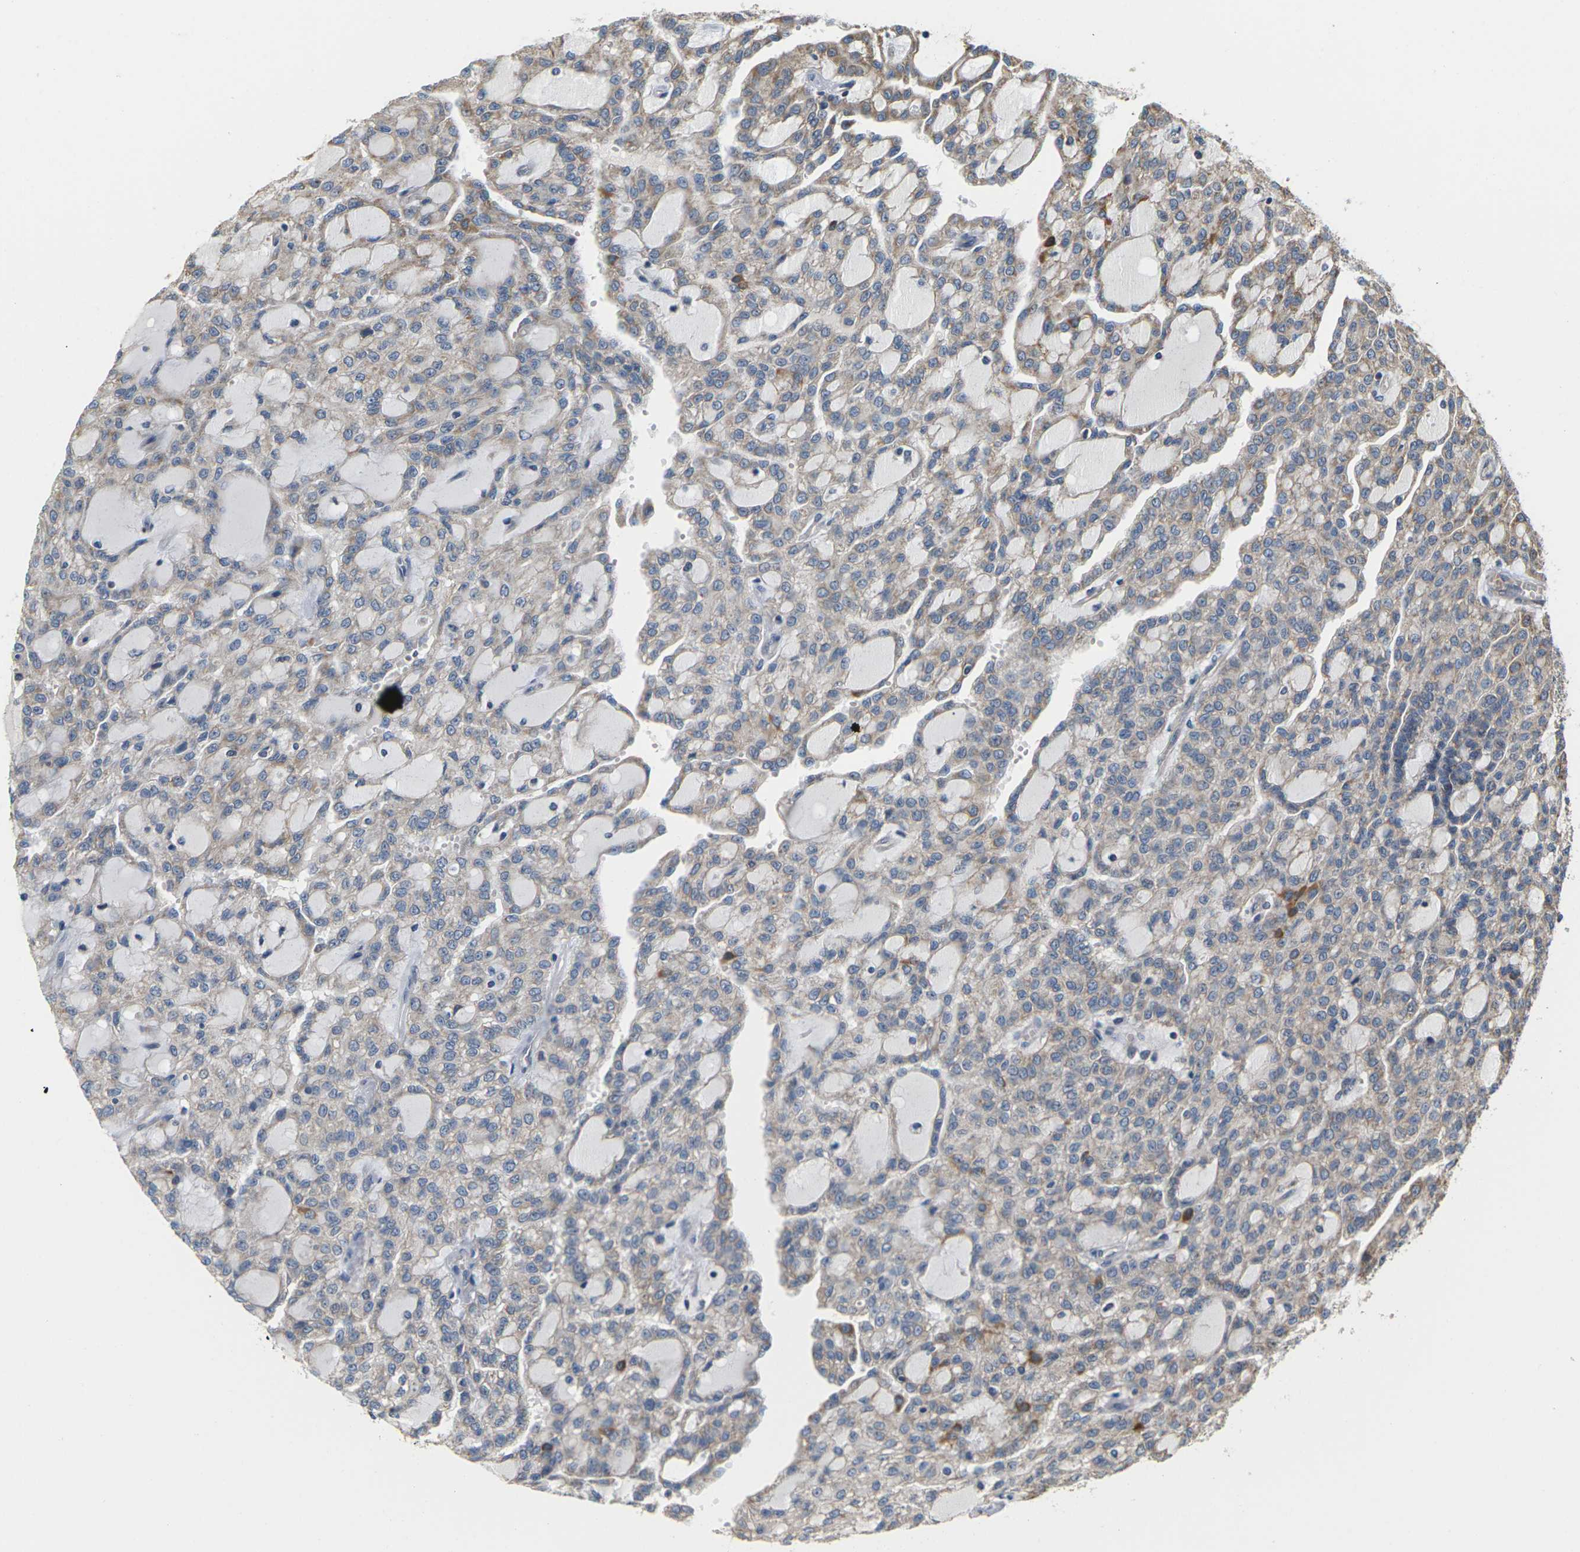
{"staining": {"intensity": "moderate", "quantity": "<25%", "location": "cytoplasmic/membranous"}, "tissue": "renal cancer", "cell_type": "Tumor cells", "image_type": "cancer", "snomed": [{"axis": "morphology", "description": "Adenocarcinoma, NOS"}, {"axis": "topography", "description": "Kidney"}], "caption": "This image displays renal cancer (adenocarcinoma) stained with immunohistochemistry (IHC) to label a protein in brown. The cytoplasmic/membranous of tumor cells show moderate positivity for the protein. Nuclei are counter-stained blue.", "gene": "PCDHB4", "patient": {"sex": "male", "age": 63}}